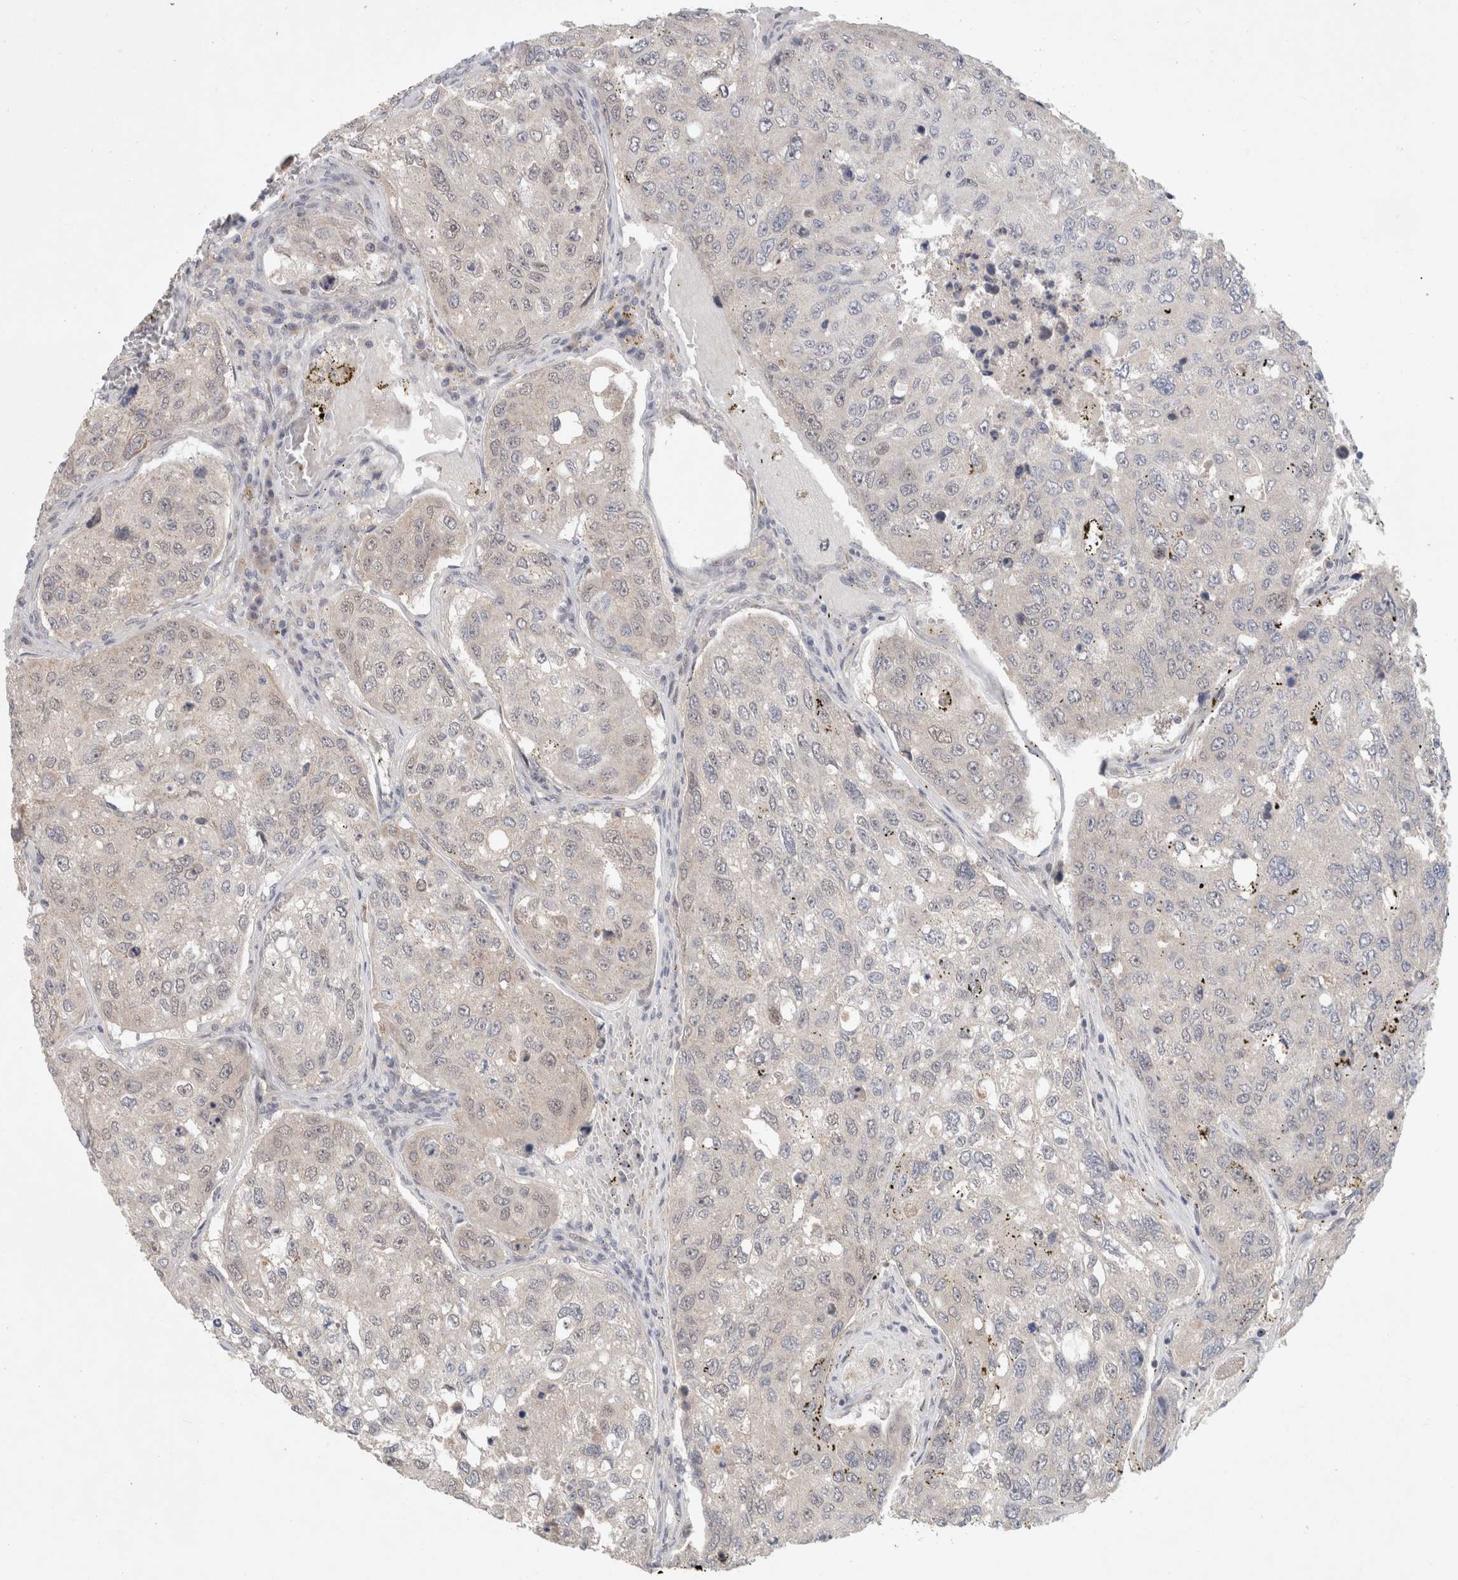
{"staining": {"intensity": "negative", "quantity": "none", "location": "none"}, "tissue": "urothelial cancer", "cell_type": "Tumor cells", "image_type": "cancer", "snomed": [{"axis": "morphology", "description": "Urothelial carcinoma, High grade"}, {"axis": "topography", "description": "Lymph node"}, {"axis": "topography", "description": "Urinary bladder"}], "caption": "High magnification brightfield microscopy of urothelial cancer stained with DAB (3,3'-diaminobenzidine) (brown) and counterstained with hematoxylin (blue): tumor cells show no significant positivity. Nuclei are stained in blue.", "gene": "RASAL2", "patient": {"sex": "male", "age": 51}}